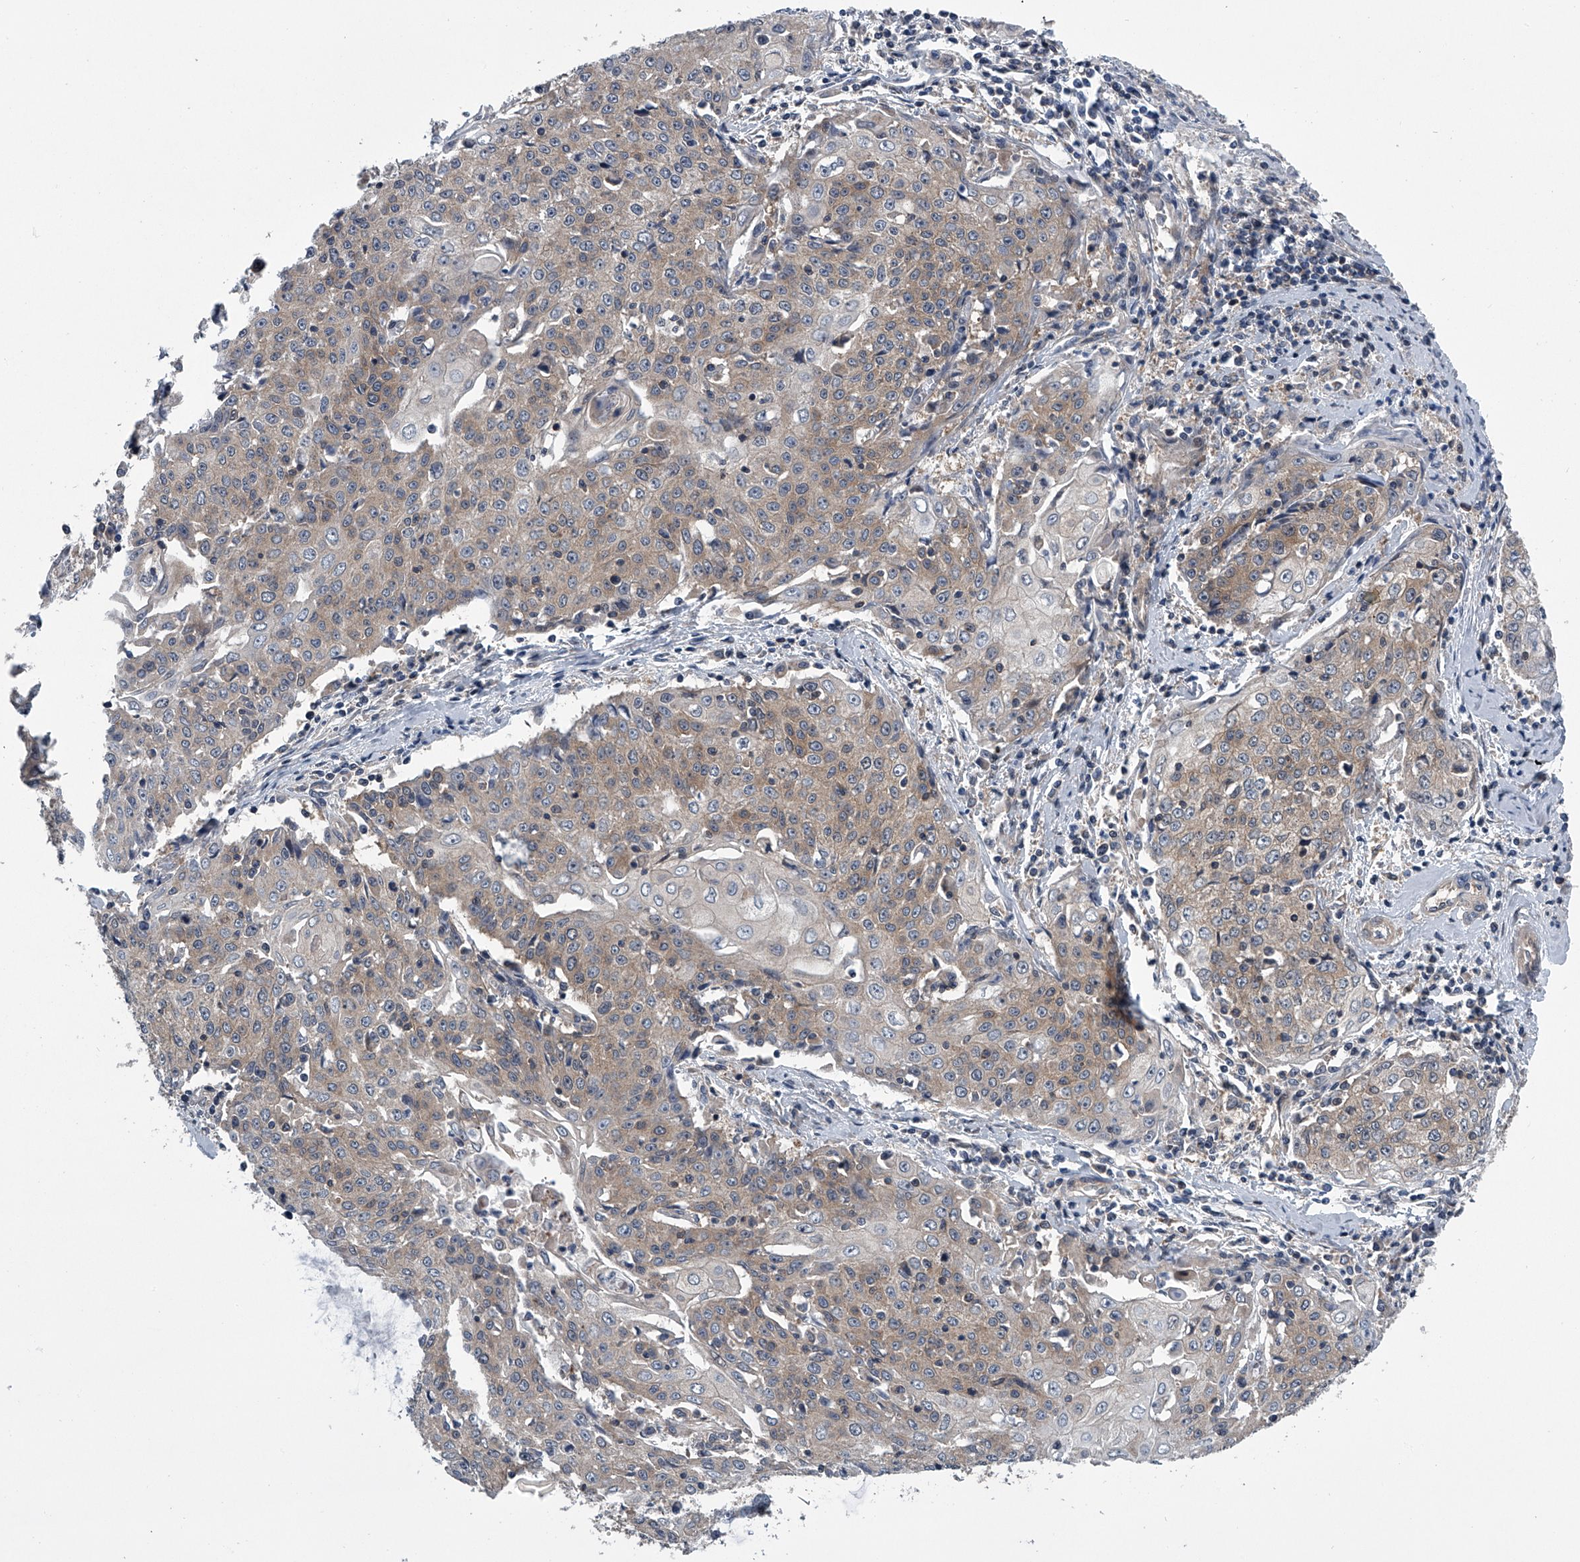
{"staining": {"intensity": "weak", "quantity": "25%-75%", "location": "cytoplasmic/membranous"}, "tissue": "cervical cancer", "cell_type": "Tumor cells", "image_type": "cancer", "snomed": [{"axis": "morphology", "description": "Squamous cell carcinoma, NOS"}, {"axis": "topography", "description": "Cervix"}], "caption": "There is low levels of weak cytoplasmic/membranous expression in tumor cells of squamous cell carcinoma (cervical), as demonstrated by immunohistochemical staining (brown color).", "gene": "PPP2R5D", "patient": {"sex": "female", "age": 48}}